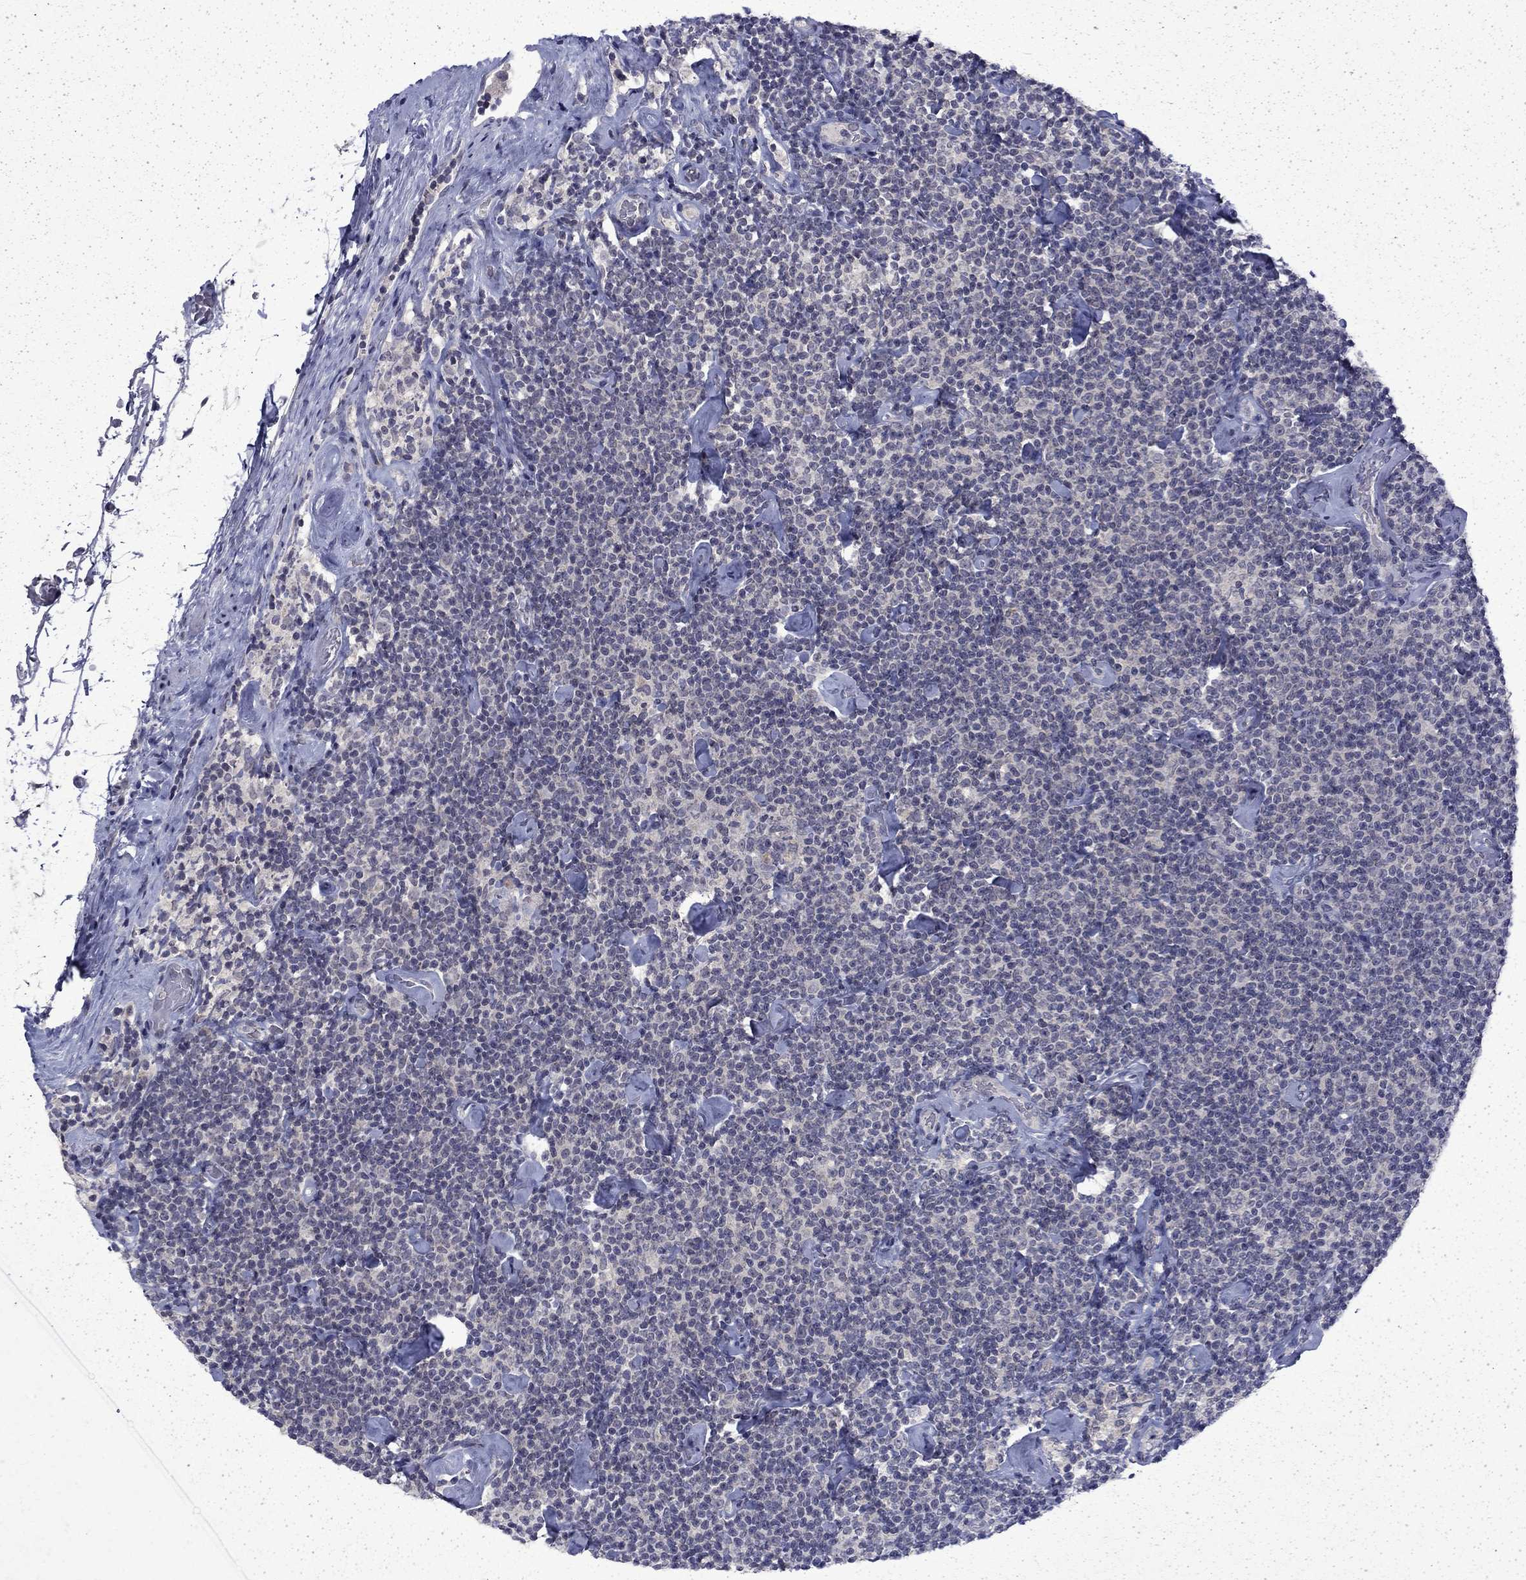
{"staining": {"intensity": "negative", "quantity": "none", "location": "none"}, "tissue": "lymphoma", "cell_type": "Tumor cells", "image_type": "cancer", "snomed": [{"axis": "morphology", "description": "Malignant lymphoma, non-Hodgkin's type, Low grade"}, {"axis": "topography", "description": "Lymph node"}], "caption": "DAB (3,3'-diaminobenzidine) immunohistochemical staining of human malignant lymphoma, non-Hodgkin's type (low-grade) displays no significant staining in tumor cells.", "gene": "CHAT", "patient": {"sex": "male", "age": 81}}